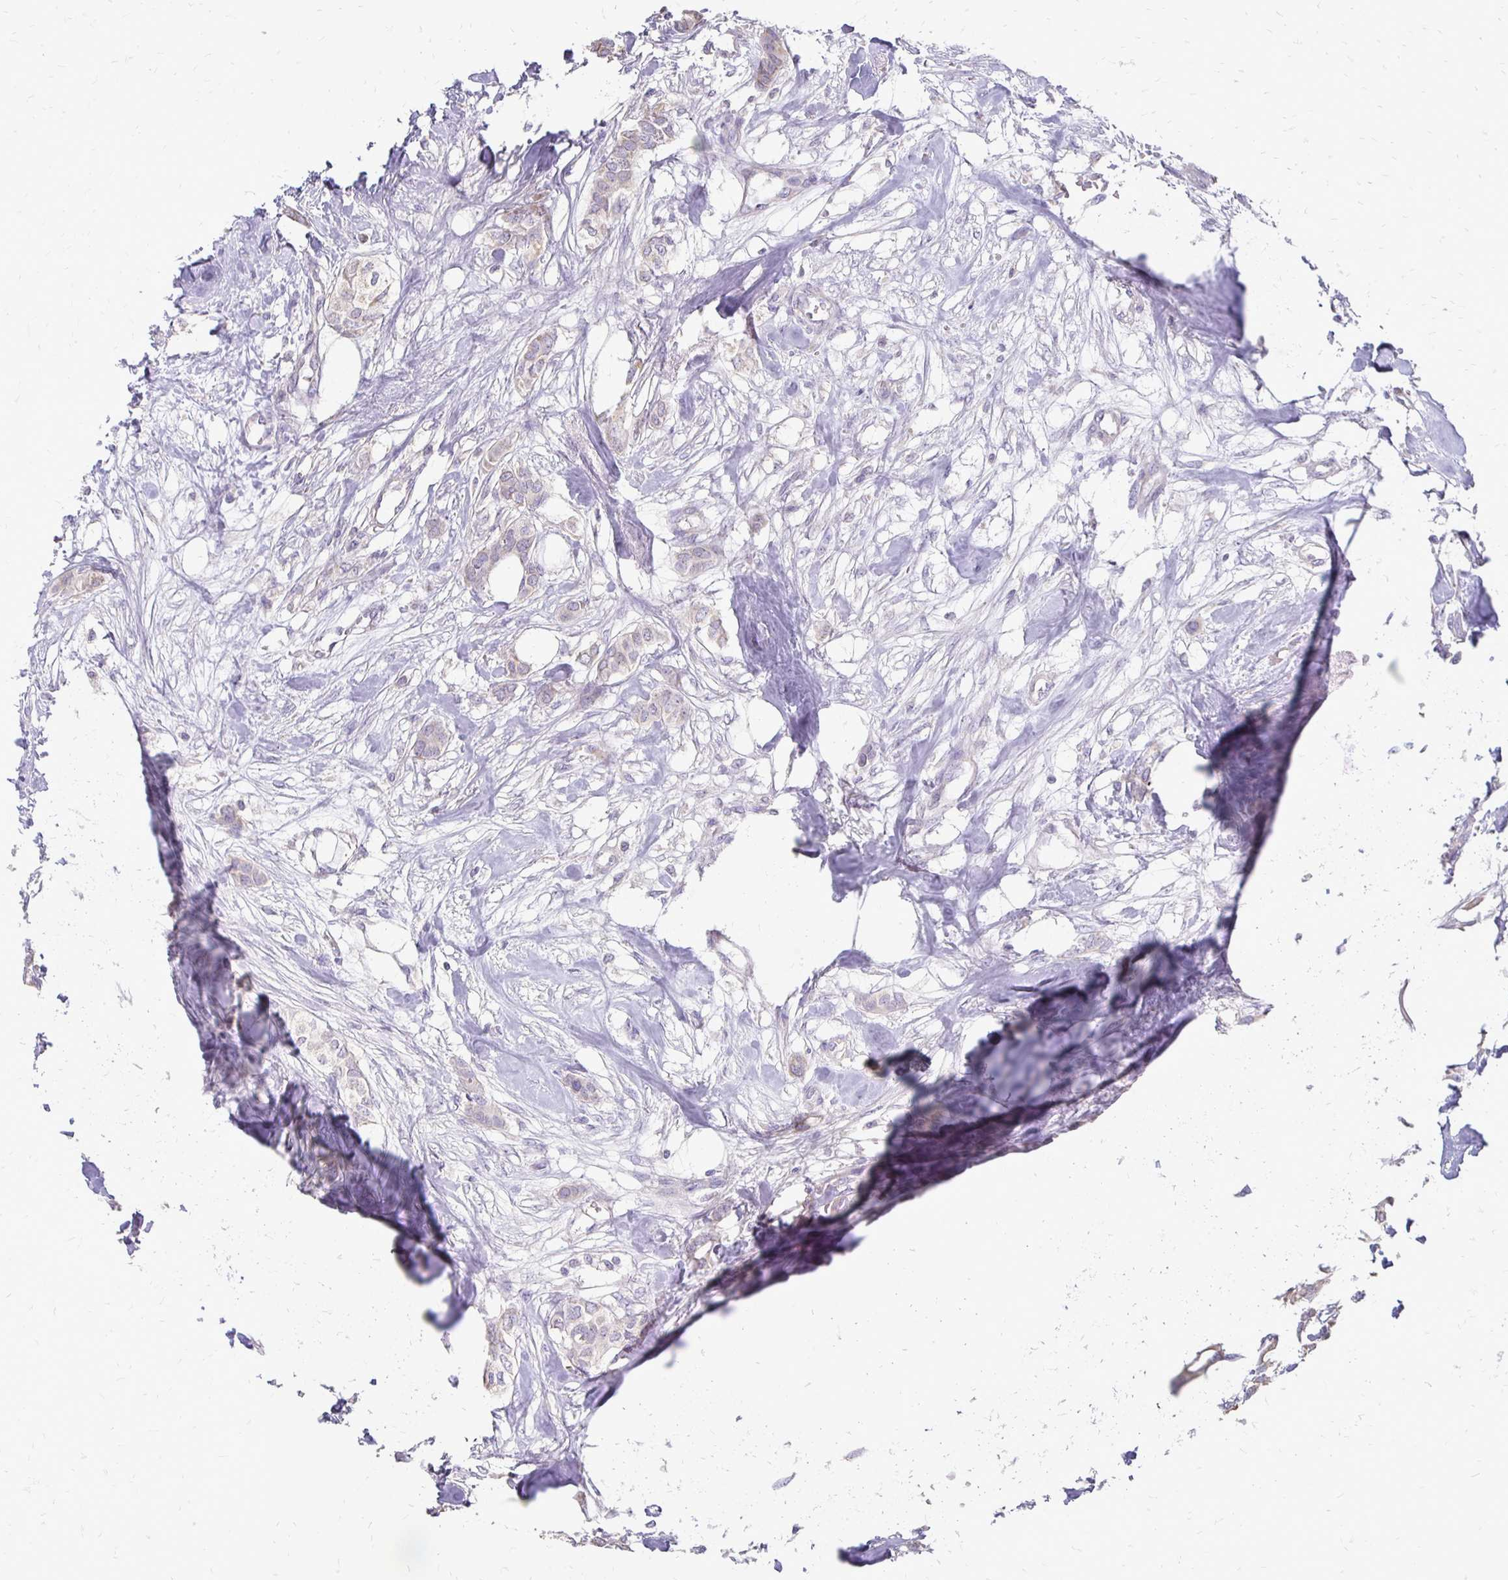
{"staining": {"intensity": "negative", "quantity": "none", "location": "none"}, "tissue": "breast cancer", "cell_type": "Tumor cells", "image_type": "cancer", "snomed": [{"axis": "morphology", "description": "Duct carcinoma"}, {"axis": "topography", "description": "Breast"}], "caption": "Breast cancer (intraductal carcinoma) stained for a protein using IHC demonstrates no staining tumor cells.", "gene": "ALPG", "patient": {"sex": "female", "age": 62}}